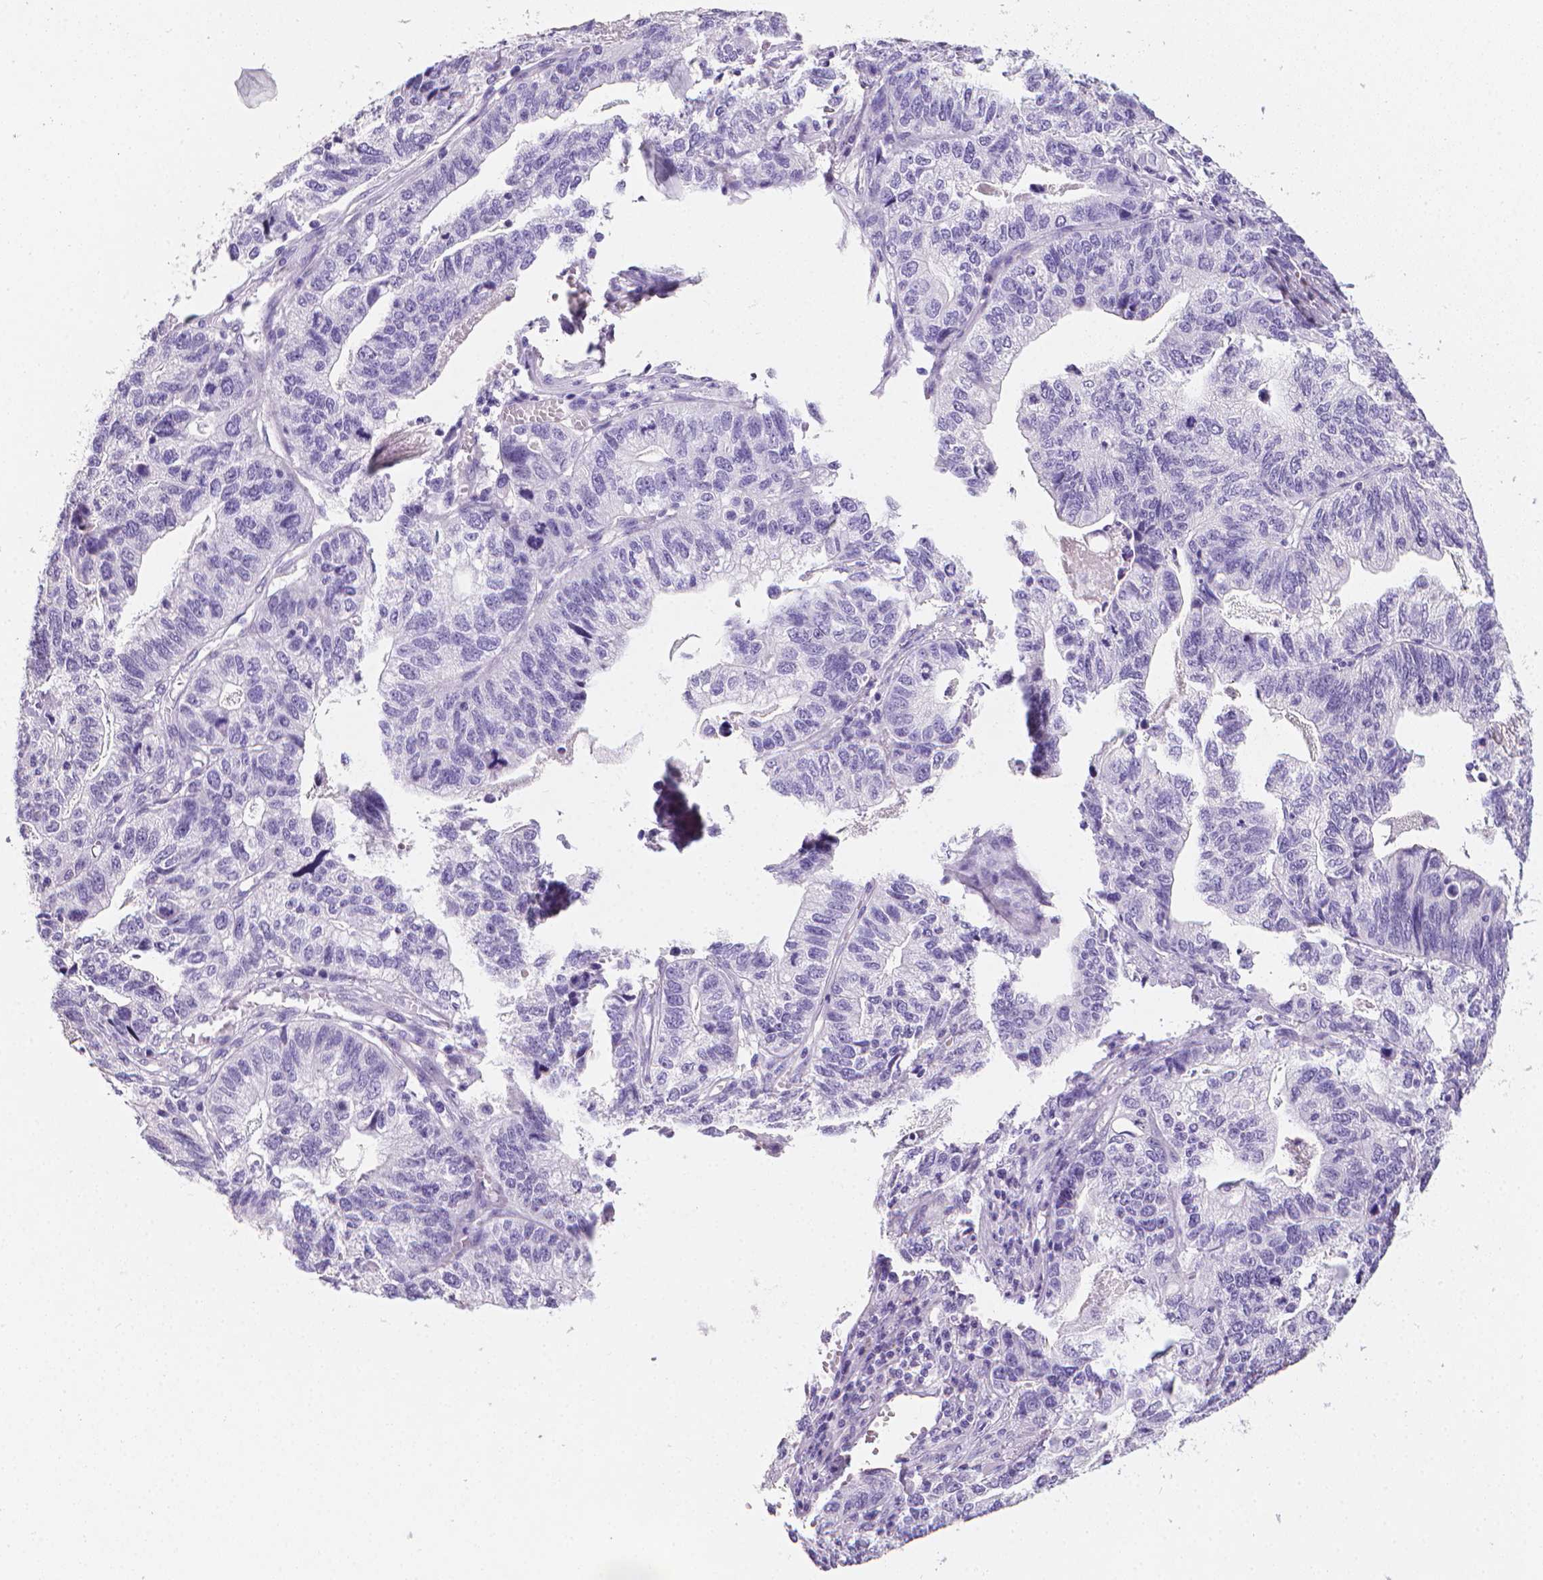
{"staining": {"intensity": "negative", "quantity": "none", "location": "none"}, "tissue": "stomach cancer", "cell_type": "Tumor cells", "image_type": "cancer", "snomed": [{"axis": "morphology", "description": "Adenocarcinoma, NOS"}, {"axis": "topography", "description": "Stomach, upper"}], "caption": "This is an IHC micrograph of adenocarcinoma (stomach). There is no staining in tumor cells.", "gene": "XPNPEP2", "patient": {"sex": "female", "age": 67}}